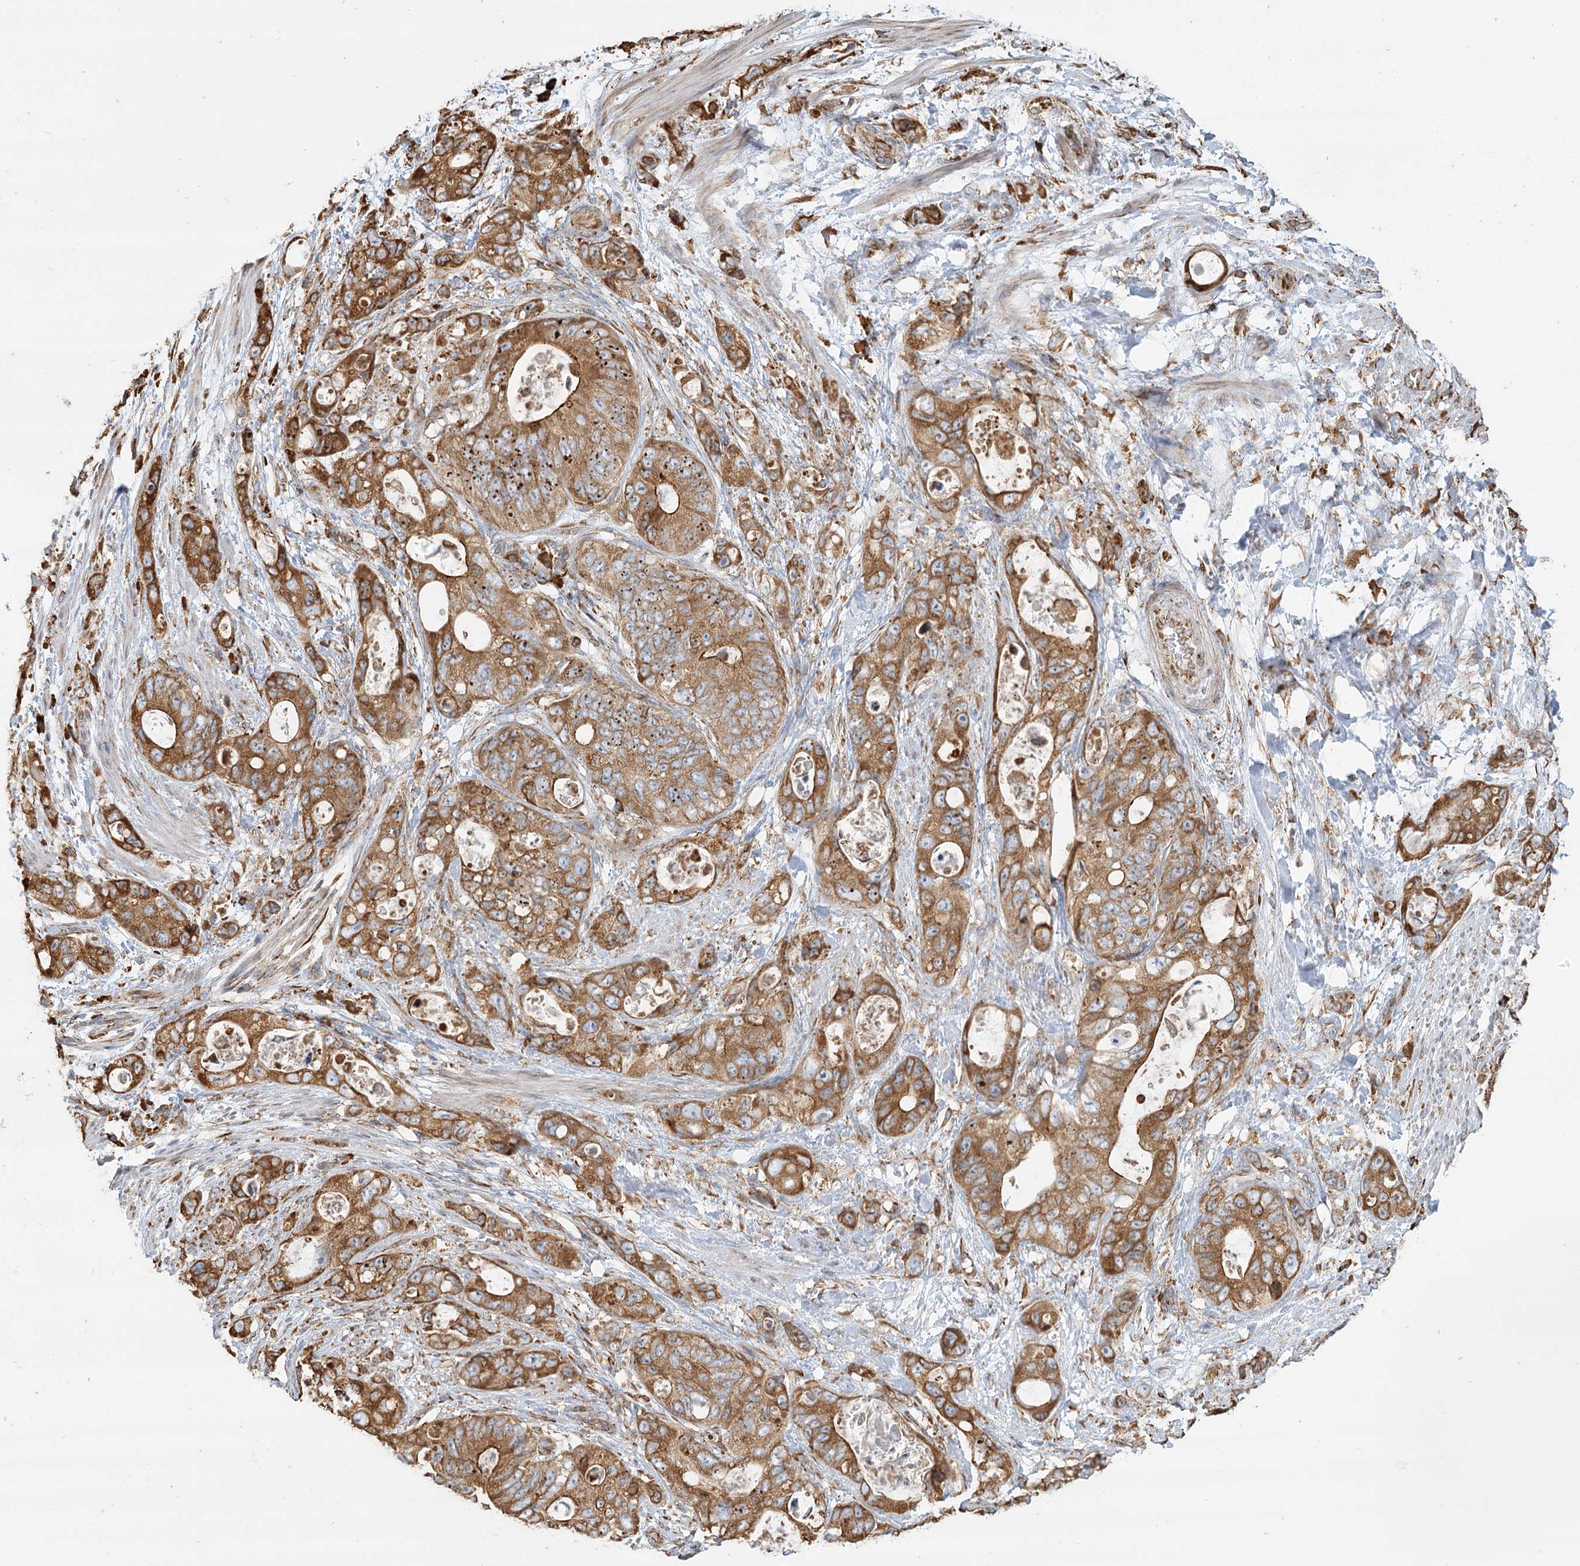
{"staining": {"intensity": "moderate", "quantity": ">75%", "location": "cytoplasmic/membranous"}, "tissue": "stomach cancer", "cell_type": "Tumor cells", "image_type": "cancer", "snomed": [{"axis": "morphology", "description": "Adenocarcinoma, NOS"}, {"axis": "topography", "description": "Stomach"}], "caption": "DAB (3,3'-diaminobenzidine) immunohistochemical staining of stomach cancer (adenocarcinoma) reveals moderate cytoplasmic/membranous protein expression in about >75% of tumor cells.", "gene": "TAS1R1", "patient": {"sex": "female", "age": 89}}